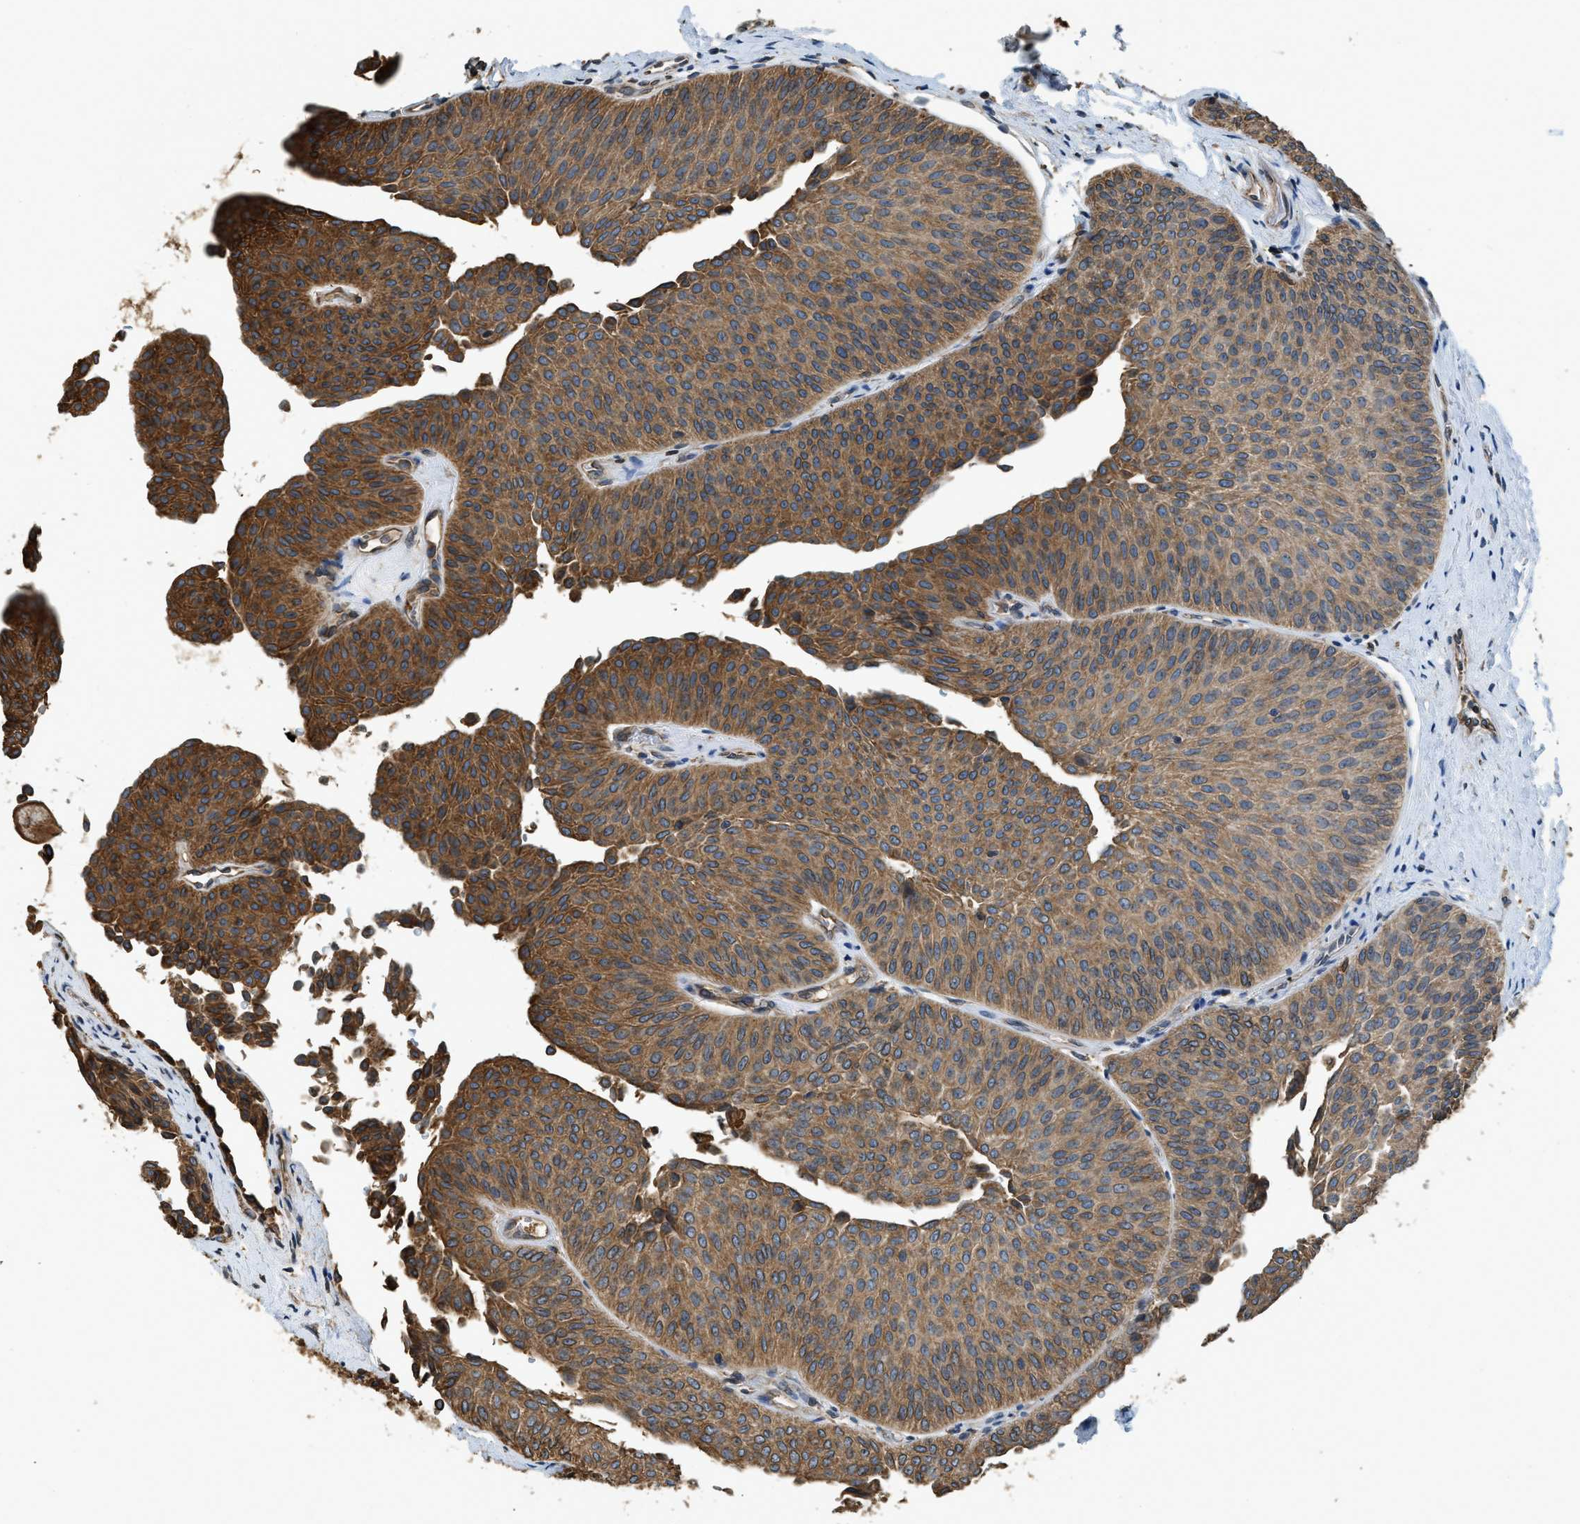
{"staining": {"intensity": "moderate", "quantity": ">75%", "location": "cytoplasmic/membranous"}, "tissue": "urothelial cancer", "cell_type": "Tumor cells", "image_type": "cancer", "snomed": [{"axis": "morphology", "description": "Urothelial carcinoma, Low grade"}, {"axis": "topography", "description": "Urinary bladder"}], "caption": "Urothelial cancer stained with immunohistochemistry (IHC) demonstrates moderate cytoplasmic/membranous positivity in about >75% of tumor cells. (DAB (3,3'-diaminobenzidine) IHC with brightfield microscopy, high magnification).", "gene": "BCAP31", "patient": {"sex": "female", "age": 60}}